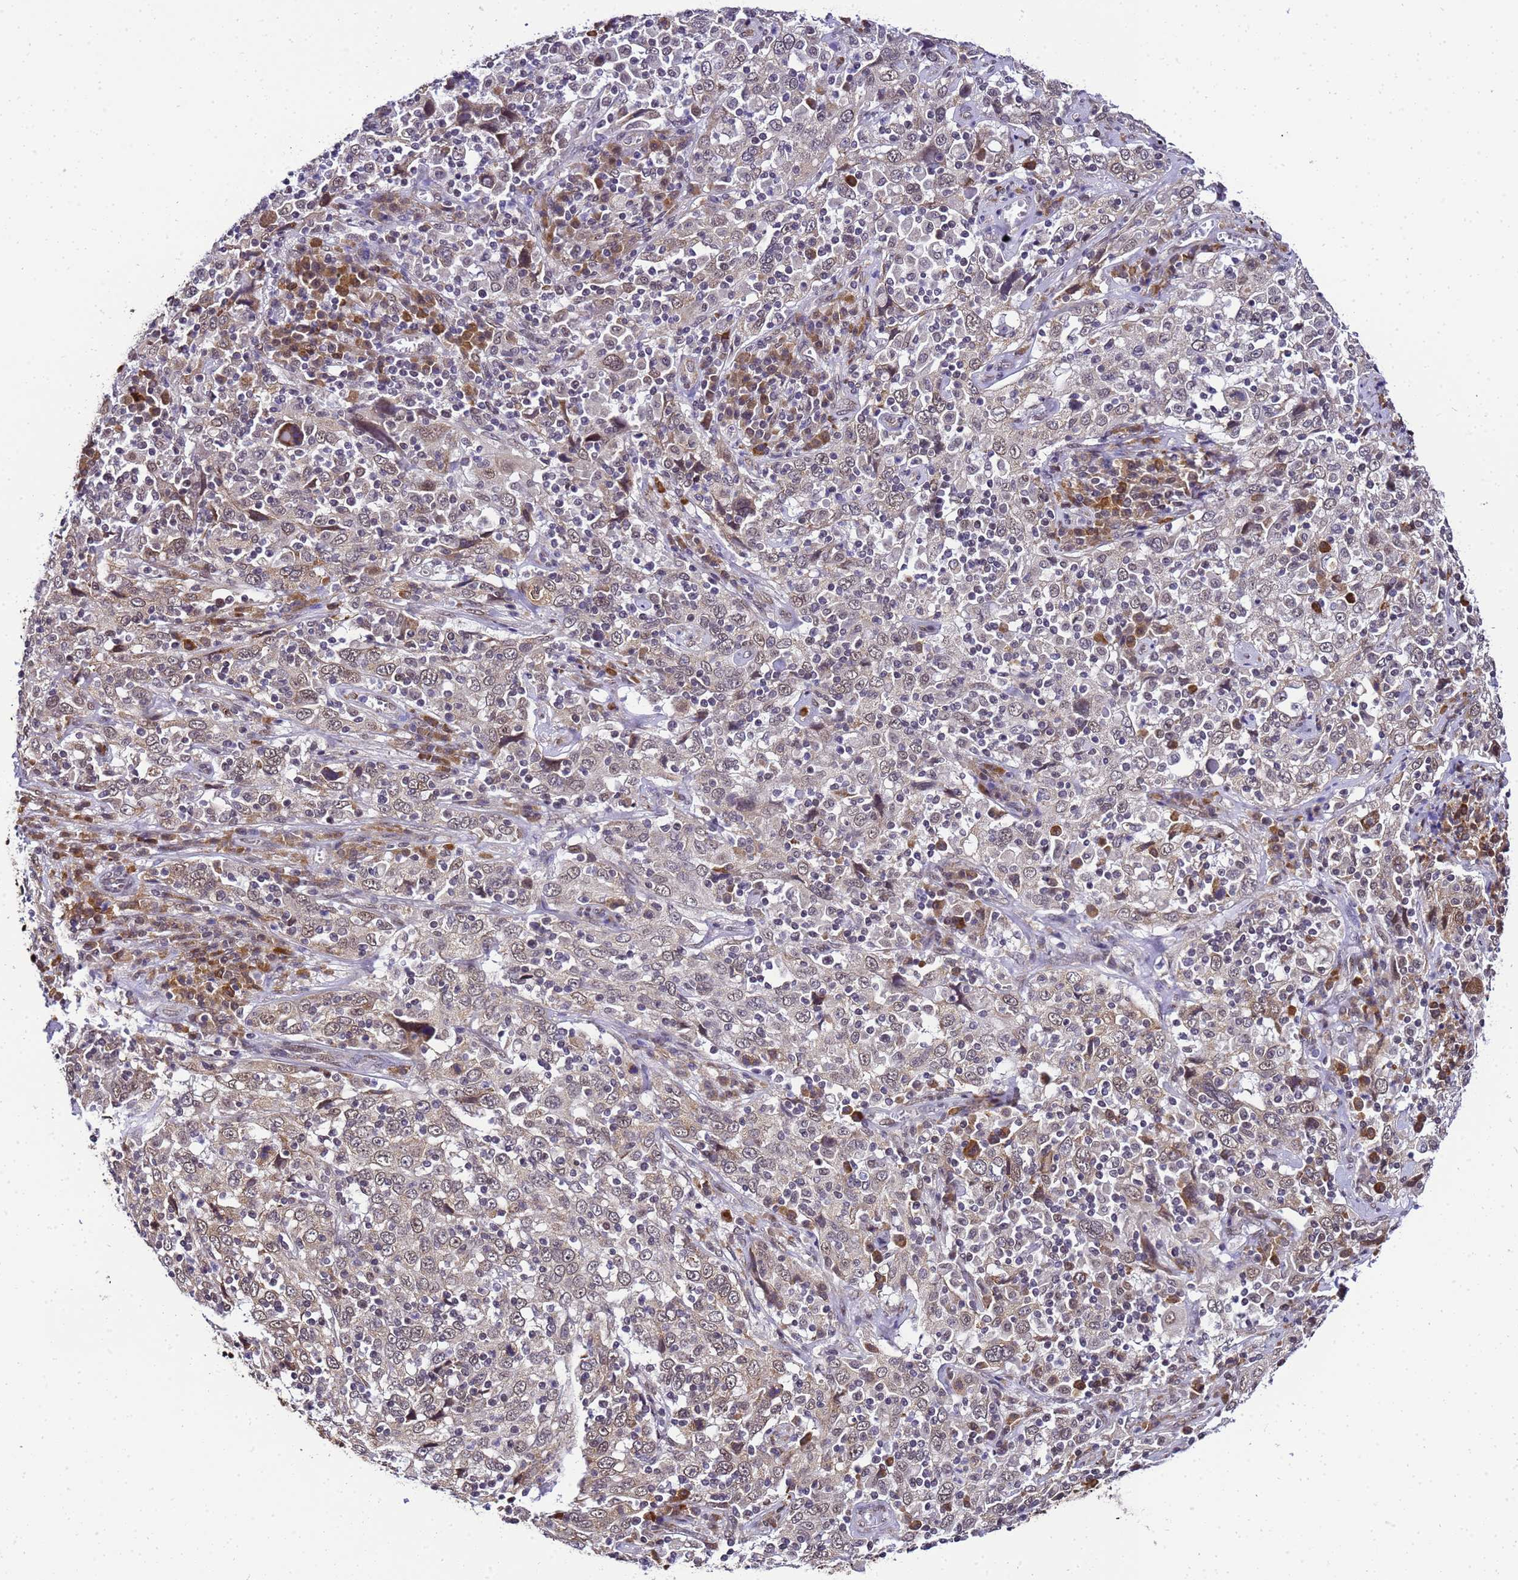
{"staining": {"intensity": "weak", "quantity": "25%-75%", "location": "cytoplasmic/membranous"}, "tissue": "cervical cancer", "cell_type": "Tumor cells", "image_type": "cancer", "snomed": [{"axis": "morphology", "description": "Squamous cell carcinoma, NOS"}, {"axis": "topography", "description": "Cervix"}], "caption": "Cervical squamous cell carcinoma stained with DAB IHC exhibits low levels of weak cytoplasmic/membranous staining in about 25%-75% of tumor cells.", "gene": "SMN1", "patient": {"sex": "female", "age": 46}}